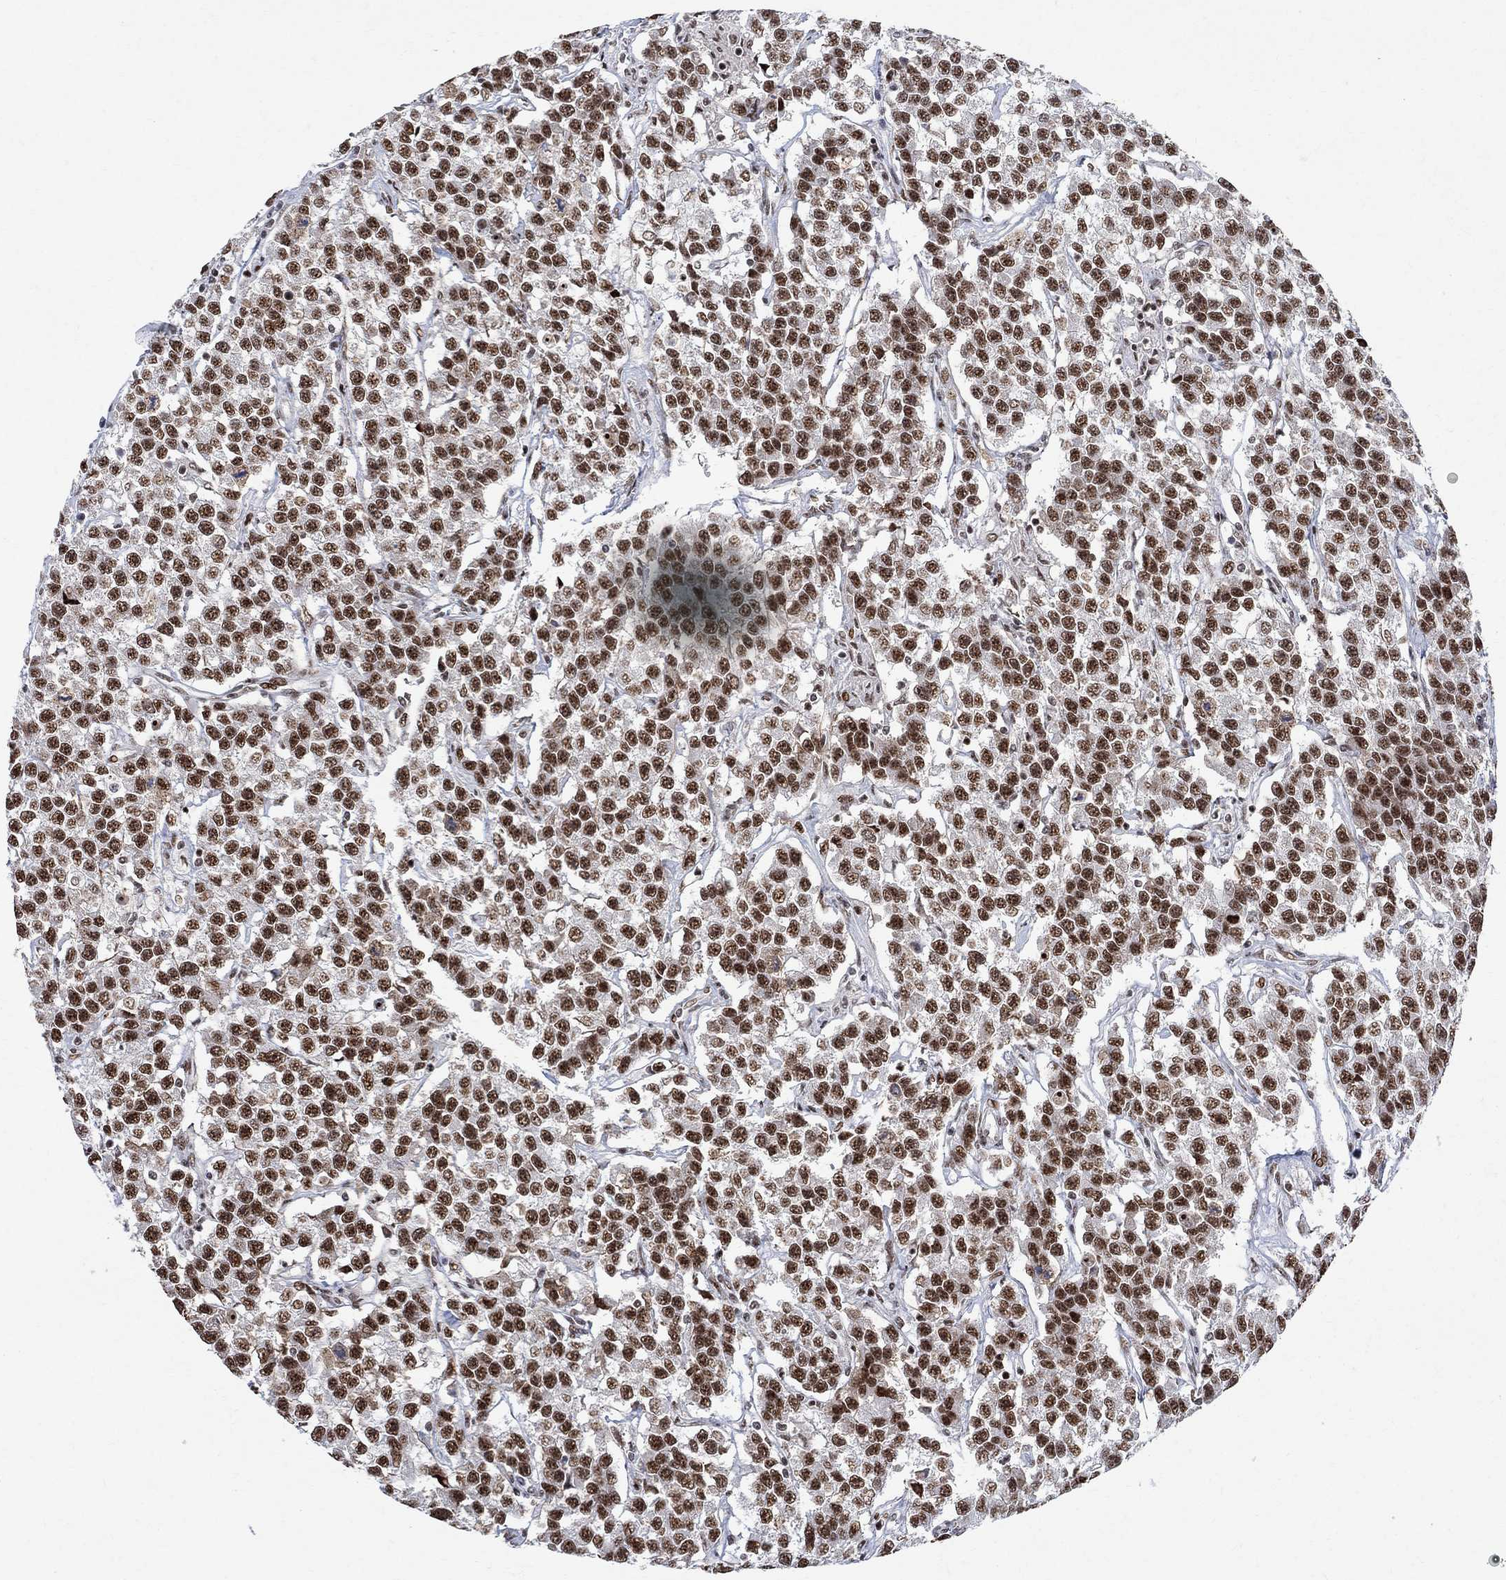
{"staining": {"intensity": "strong", "quantity": ">75%", "location": "nuclear"}, "tissue": "testis cancer", "cell_type": "Tumor cells", "image_type": "cancer", "snomed": [{"axis": "morphology", "description": "Seminoma, NOS"}, {"axis": "topography", "description": "Testis"}], "caption": "Immunohistochemical staining of human testis cancer (seminoma) shows high levels of strong nuclear positivity in about >75% of tumor cells.", "gene": "E4F1", "patient": {"sex": "male", "age": 59}}